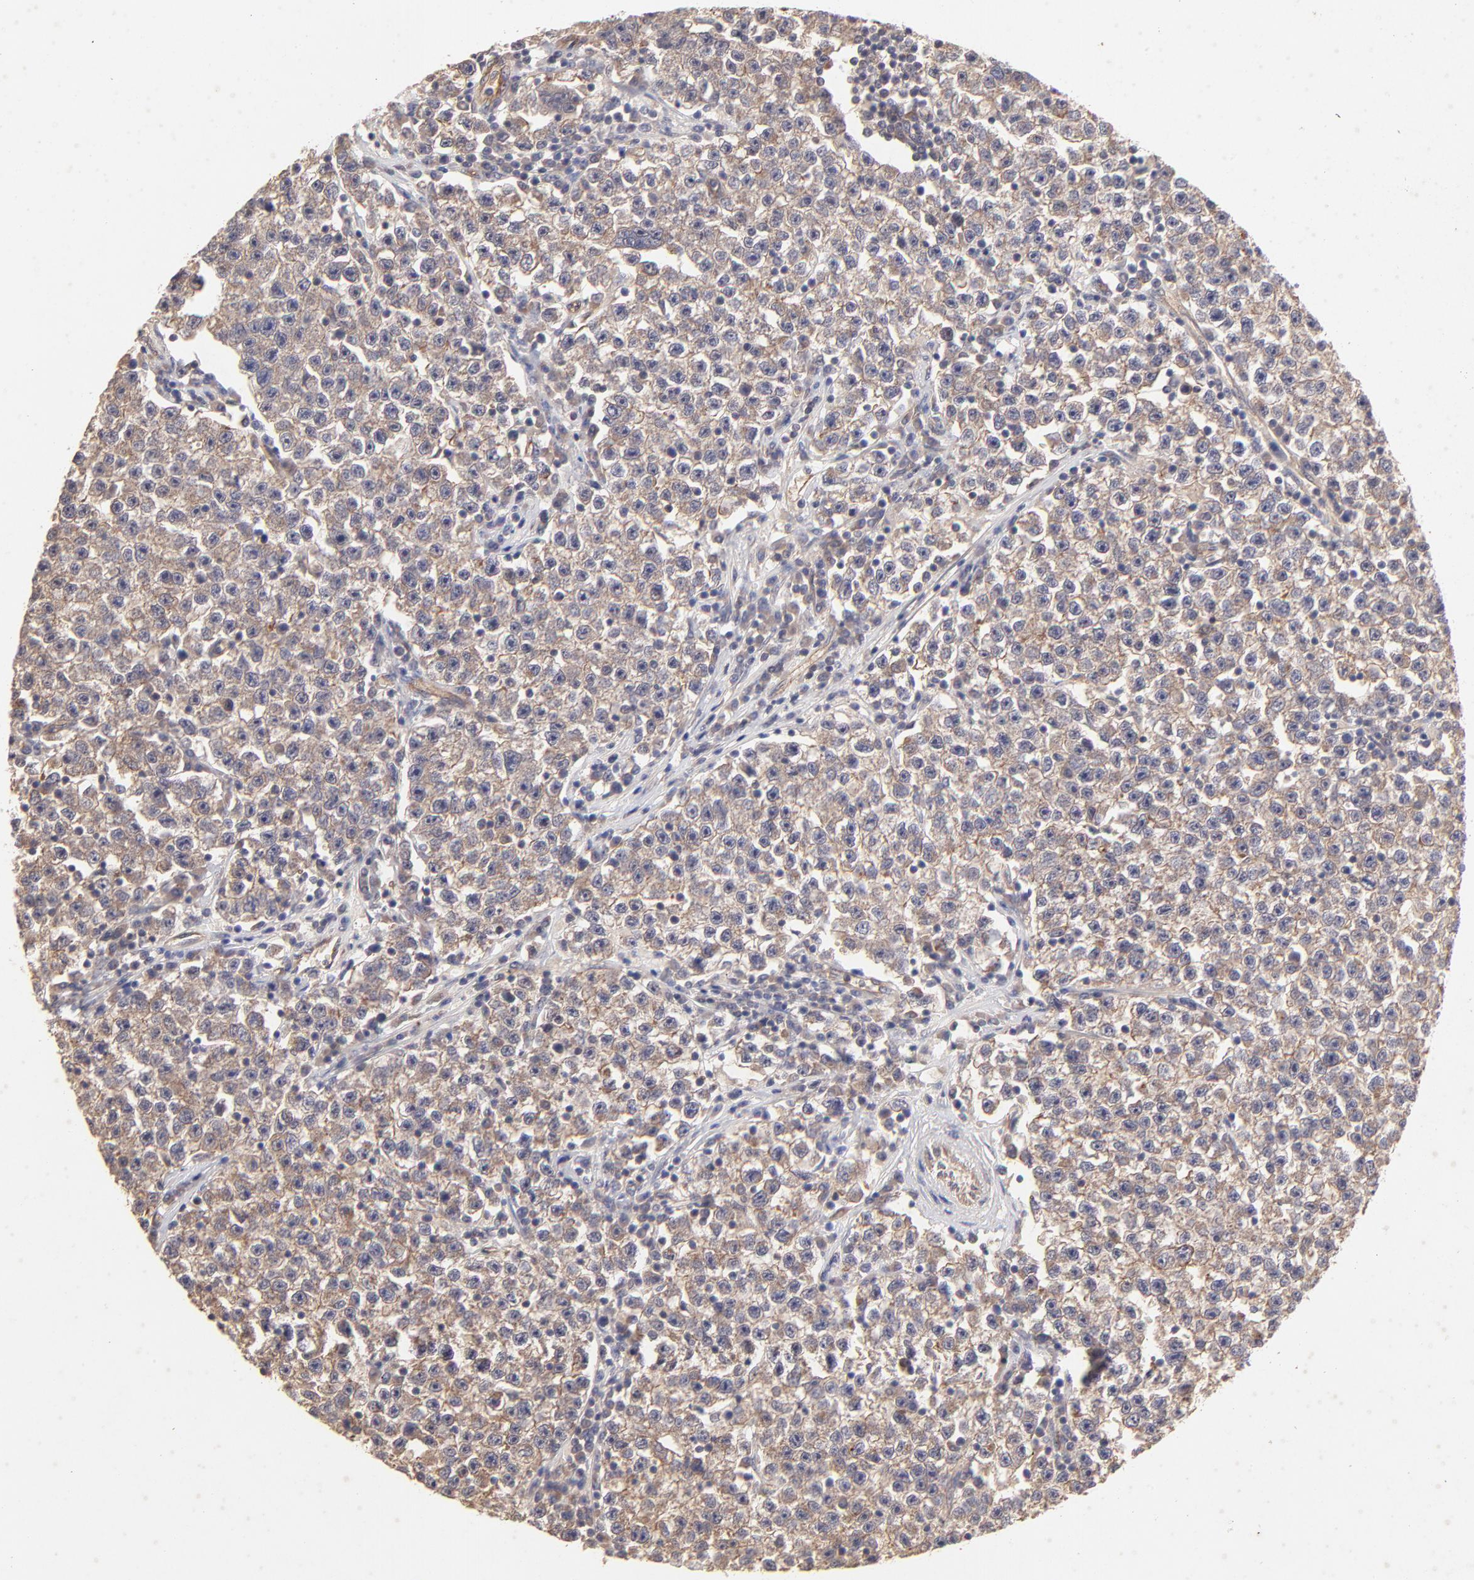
{"staining": {"intensity": "moderate", "quantity": ">75%", "location": "cytoplasmic/membranous"}, "tissue": "testis cancer", "cell_type": "Tumor cells", "image_type": "cancer", "snomed": [{"axis": "morphology", "description": "Seminoma, NOS"}, {"axis": "topography", "description": "Testis"}], "caption": "Brown immunohistochemical staining in testis cancer displays moderate cytoplasmic/membranous positivity in approximately >75% of tumor cells.", "gene": "STAP2", "patient": {"sex": "male", "age": 22}}